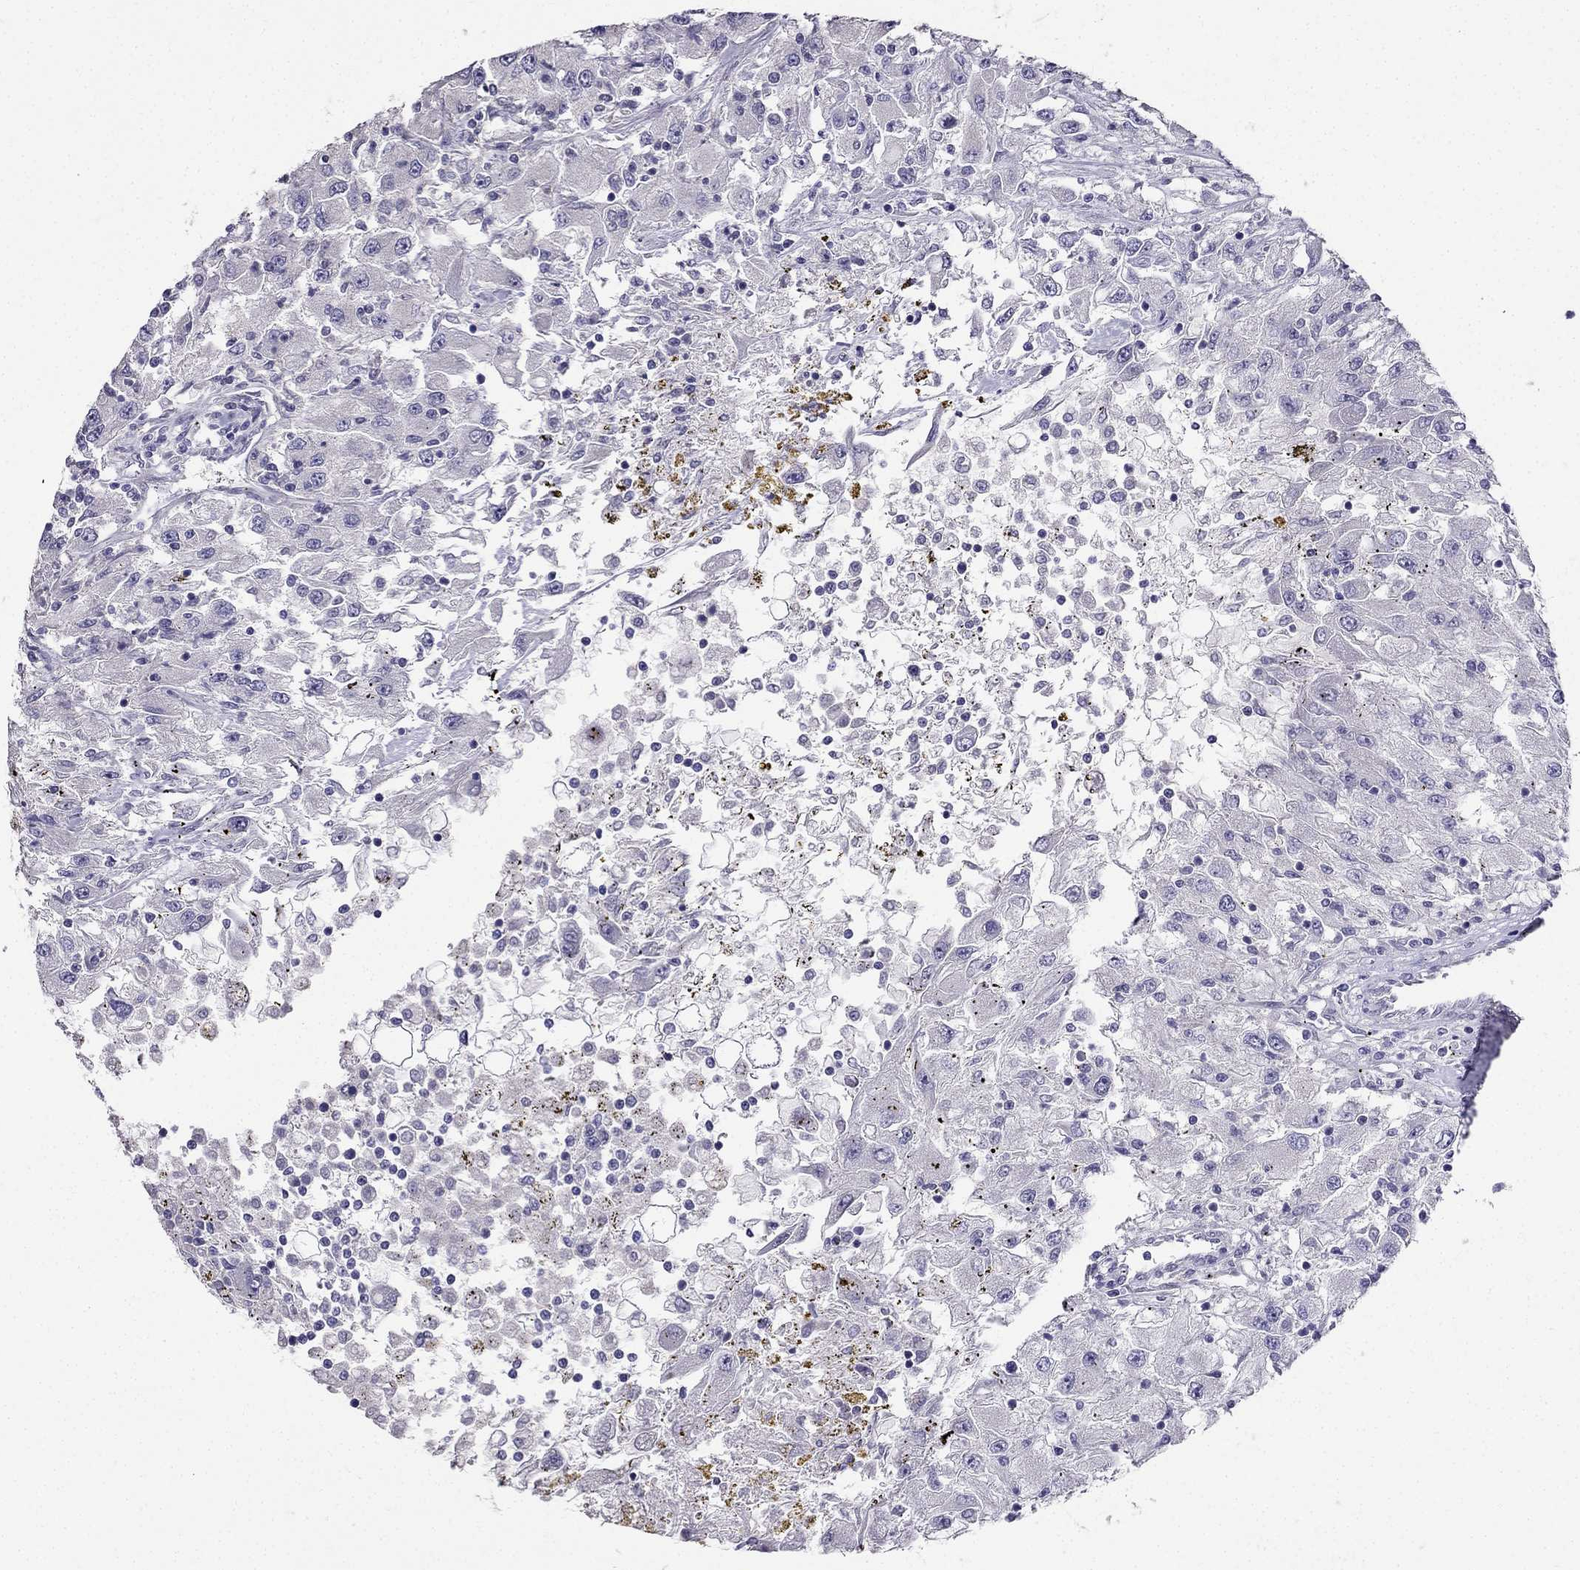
{"staining": {"intensity": "negative", "quantity": "none", "location": "none"}, "tissue": "renal cancer", "cell_type": "Tumor cells", "image_type": "cancer", "snomed": [{"axis": "morphology", "description": "Adenocarcinoma, NOS"}, {"axis": "topography", "description": "Kidney"}], "caption": "High power microscopy histopathology image of an immunohistochemistry (IHC) photomicrograph of renal cancer (adenocarcinoma), revealing no significant positivity in tumor cells.", "gene": "AS3MT", "patient": {"sex": "female", "age": 67}}